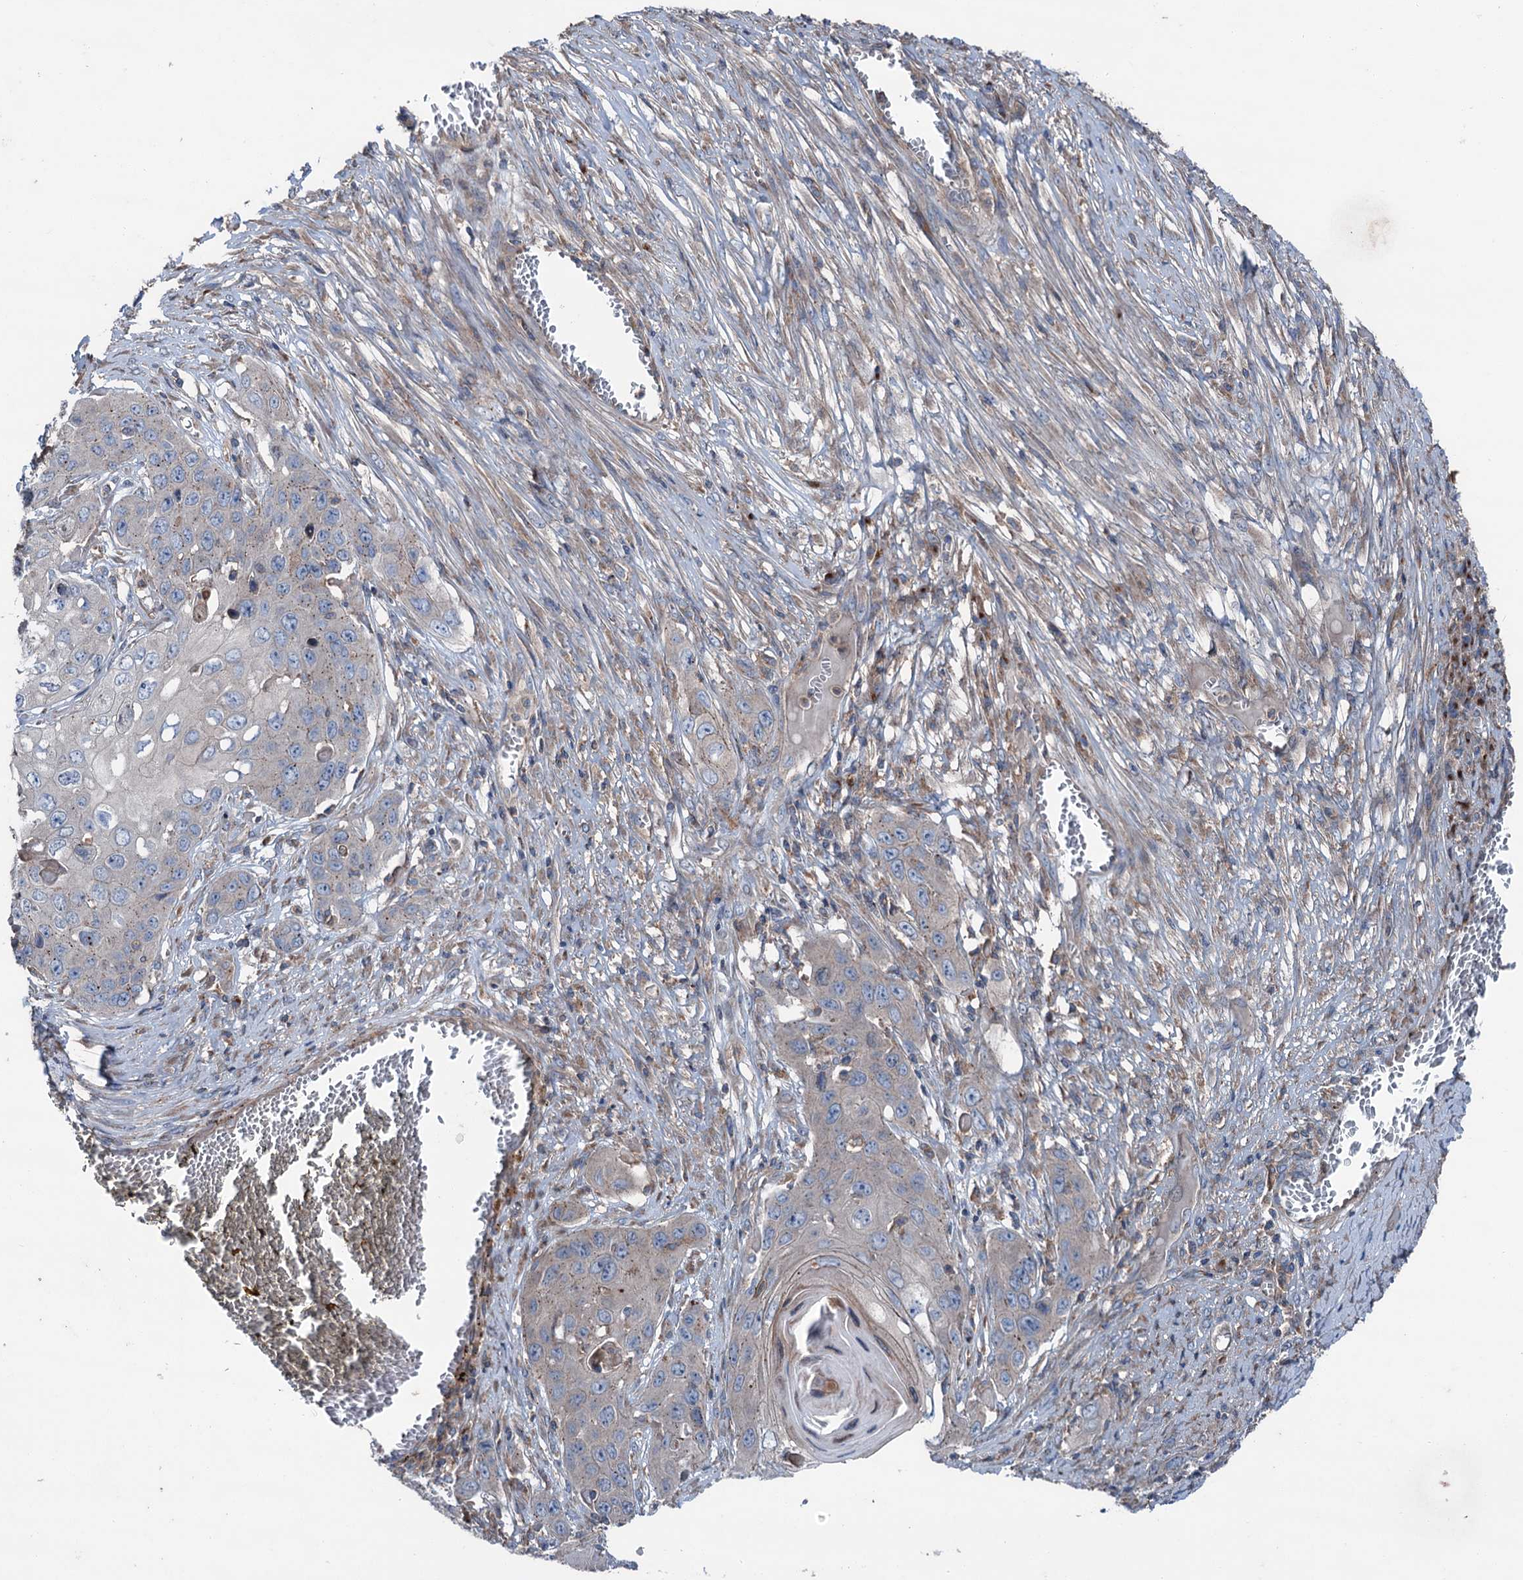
{"staining": {"intensity": "negative", "quantity": "none", "location": "none"}, "tissue": "skin cancer", "cell_type": "Tumor cells", "image_type": "cancer", "snomed": [{"axis": "morphology", "description": "Squamous cell carcinoma, NOS"}, {"axis": "topography", "description": "Skin"}], "caption": "Image shows no significant protein expression in tumor cells of skin cancer.", "gene": "RUFY1", "patient": {"sex": "male", "age": 55}}